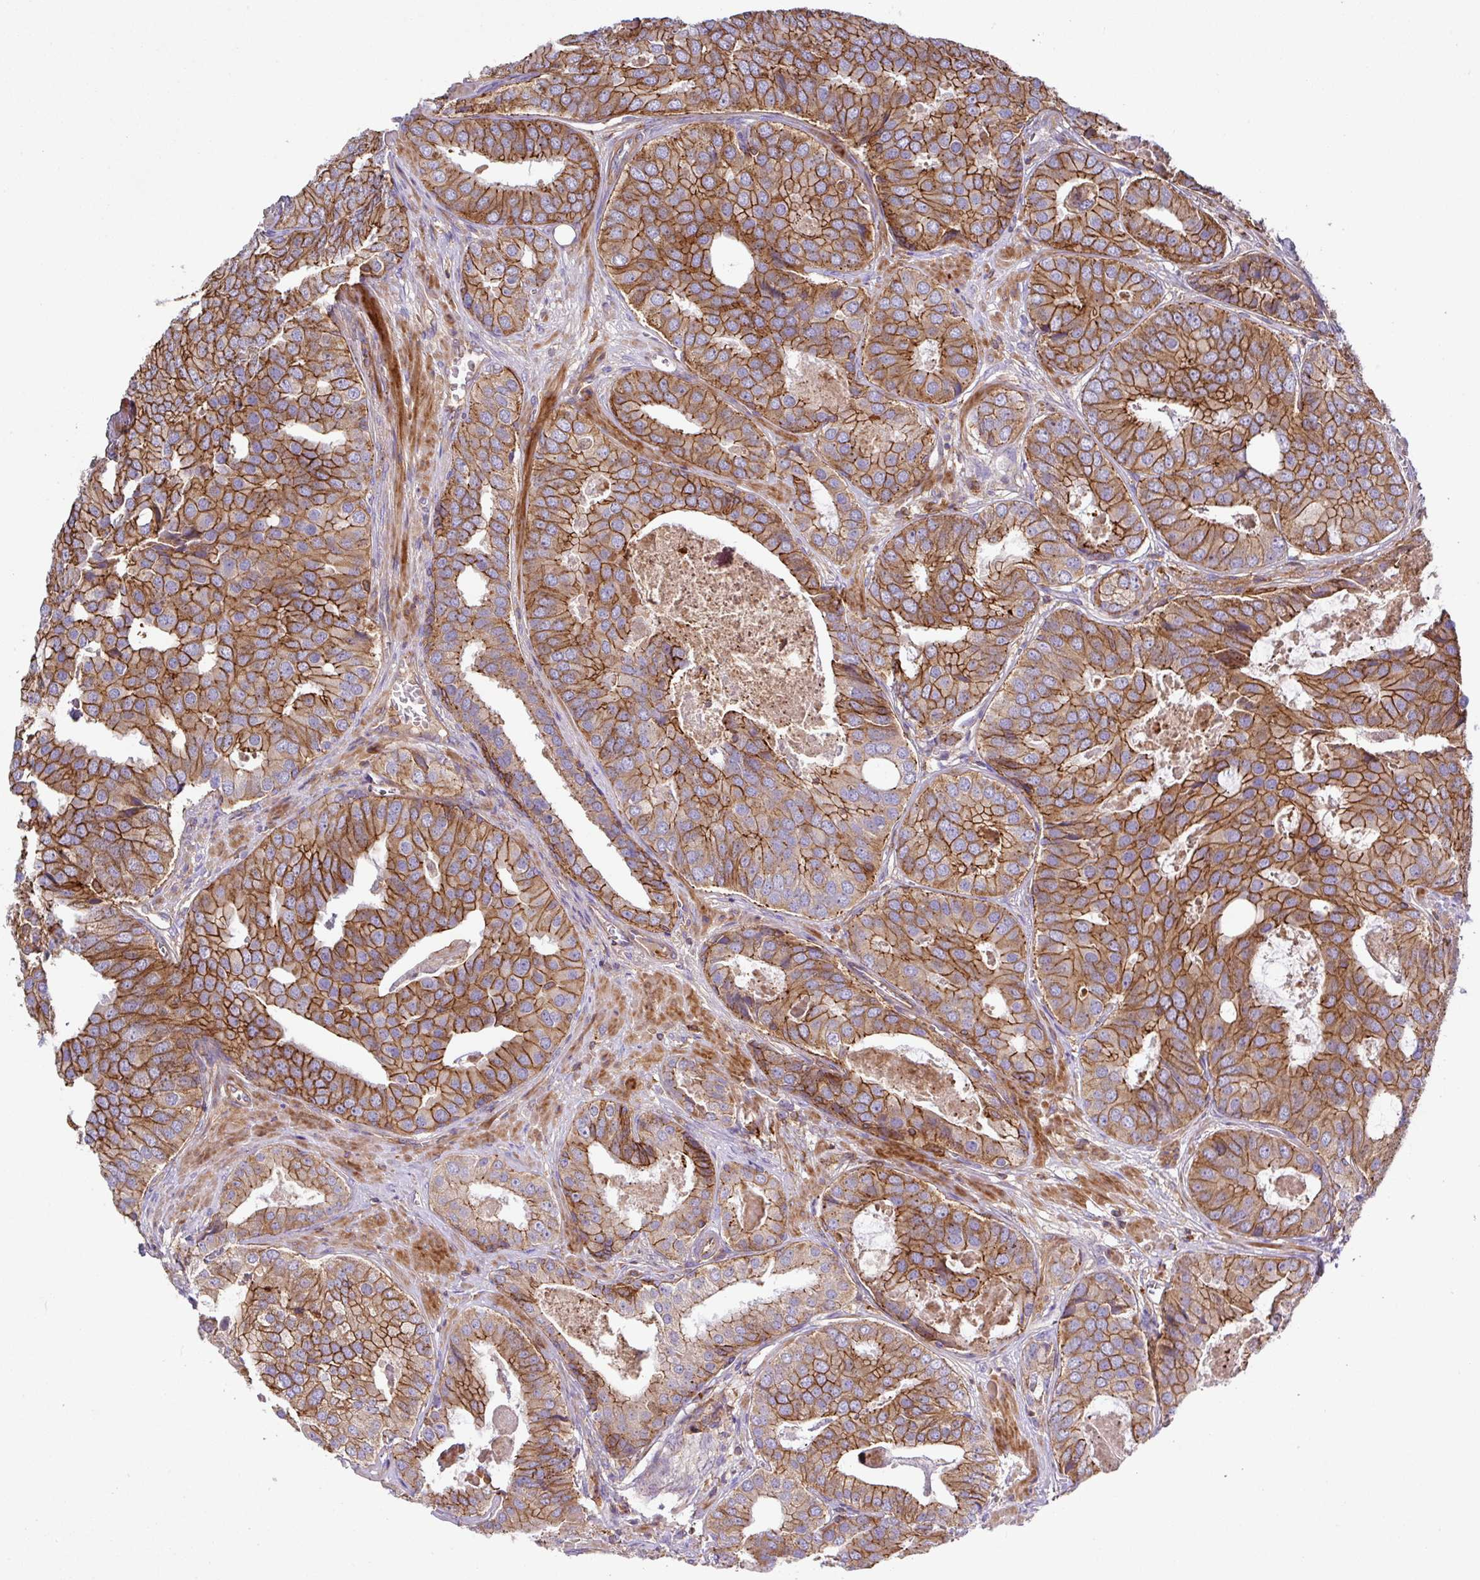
{"staining": {"intensity": "moderate", "quantity": ">75%", "location": "cytoplasmic/membranous"}, "tissue": "prostate cancer", "cell_type": "Tumor cells", "image_type": "cancer", "snomed": [{"axis": "morphology", "description": "Adenocarcinoma, High grade"}, {"axis": "topography", "description": "Prostate"}], "caption": "Immunohistochemical staining of prostate cancer (adenocarcinoma (high-grade)) demonstrates medium levels of moderate cytoplasmic/membranous staining in approximately >75% of tumor cells.", "gene": "RIC1", "patient": {"sex": "male", "age": 71}}